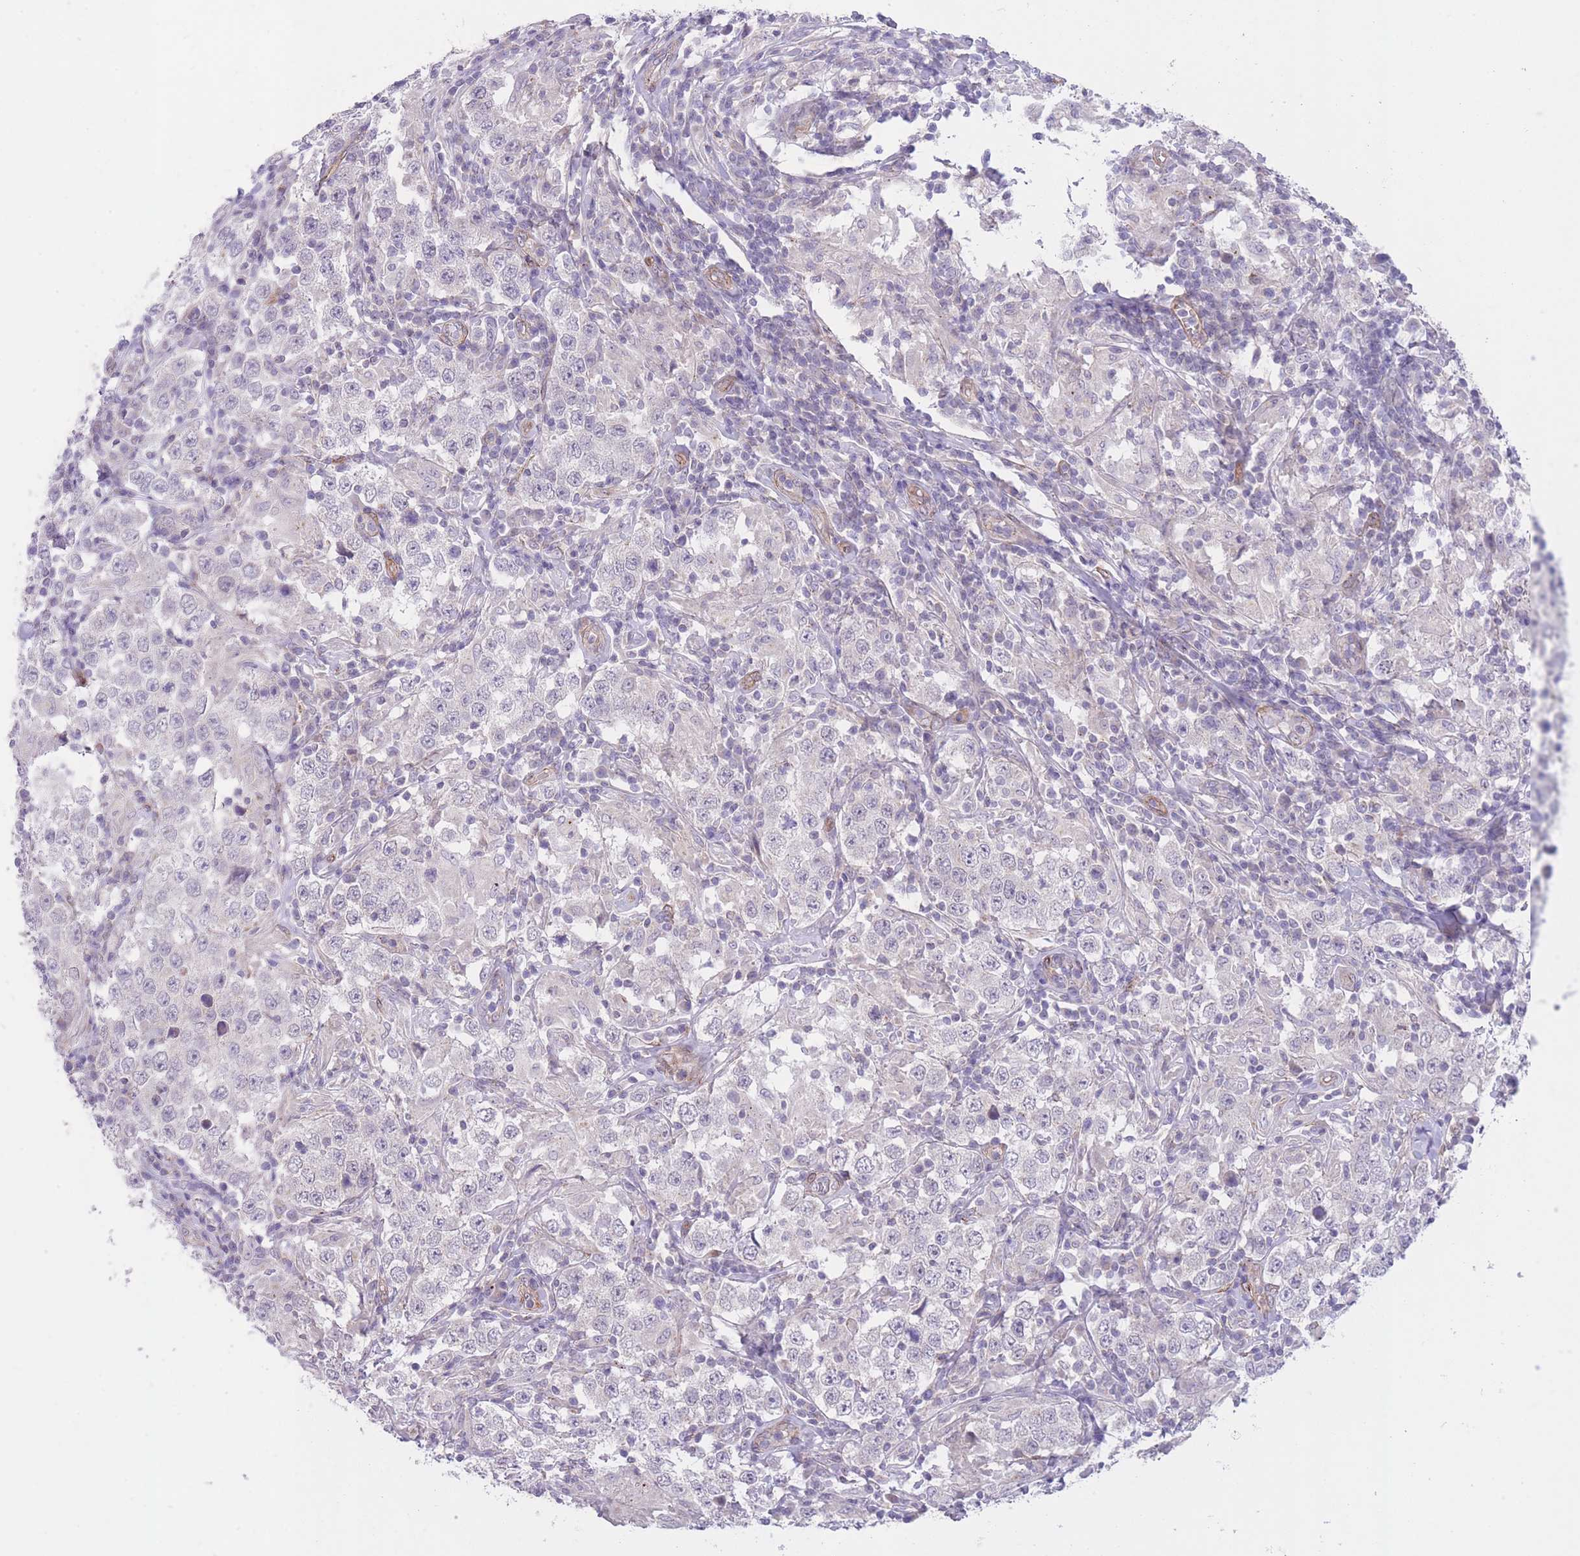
{"staining": {"intensity": "negative", "quantity": "none", "location": "none"}, "tissue": "testis cancer", "cell_type": "Tumor cells", "image_type": "cancer", "snomed": [{"axis": "morphology", "description": "Seminoma, NOS"}, {"axis": "morphology", "description": "Carcinoma, Embryonal, NOS"}, {"axis": "topography", "description": "Testis"}], "caption": "Testis seminoma stained for a protein using immunohistochemistry reveals no positivity tumor cells.", "gene": "QTRT1", "patient": {"sex": "male", "age": 41}}